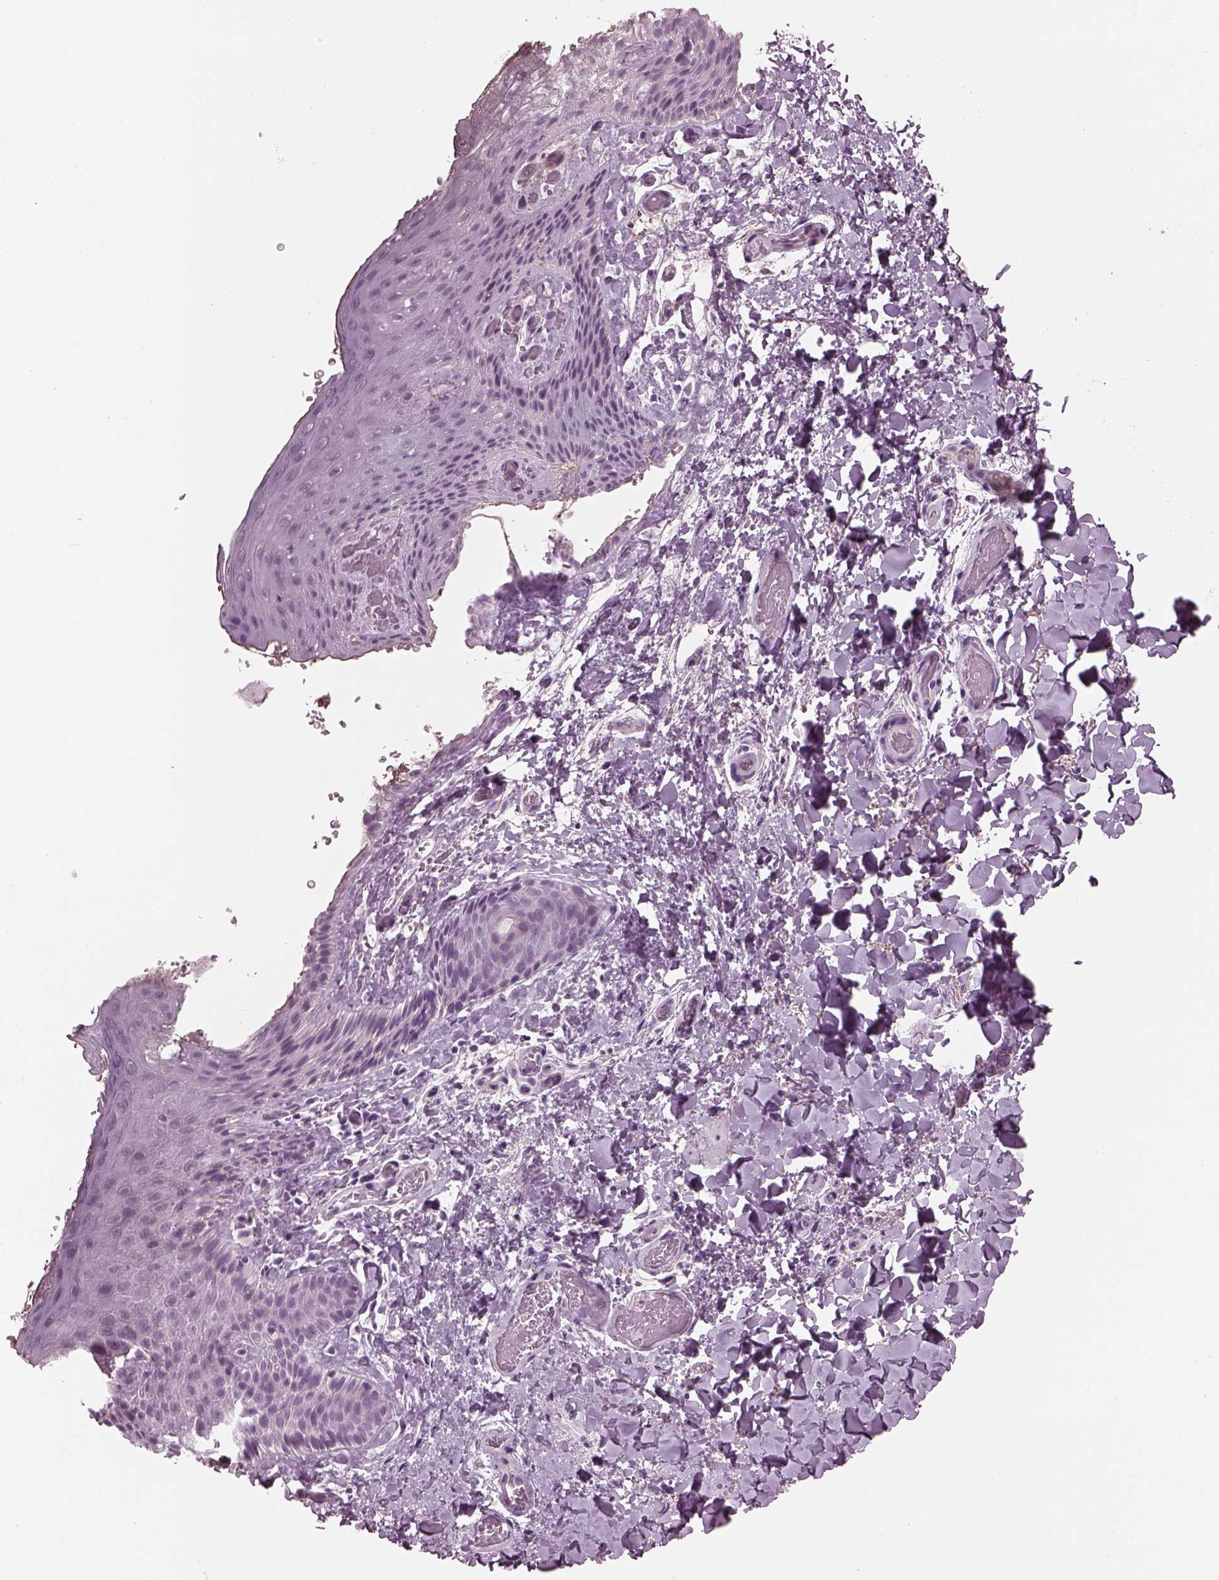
{"staining": {"intensity": "negative", "quantity": "none", "location": "none"}, "tissue": "skin", "cell_type": "Epidermal cells", "image_type": "normal", "snomed": [{"axis": "morphology", "description": "Normal tissue, NOS"}, {"axis": "topography", "description": "Anal"}], "caption": "DAB immunohistochemical staining of benign skin exhibits no significant positivity in epidermal cells. (DAB IHC, high magnification).", "gene": "CYLC1", "patient": {"sex": "male", "age": 36}}